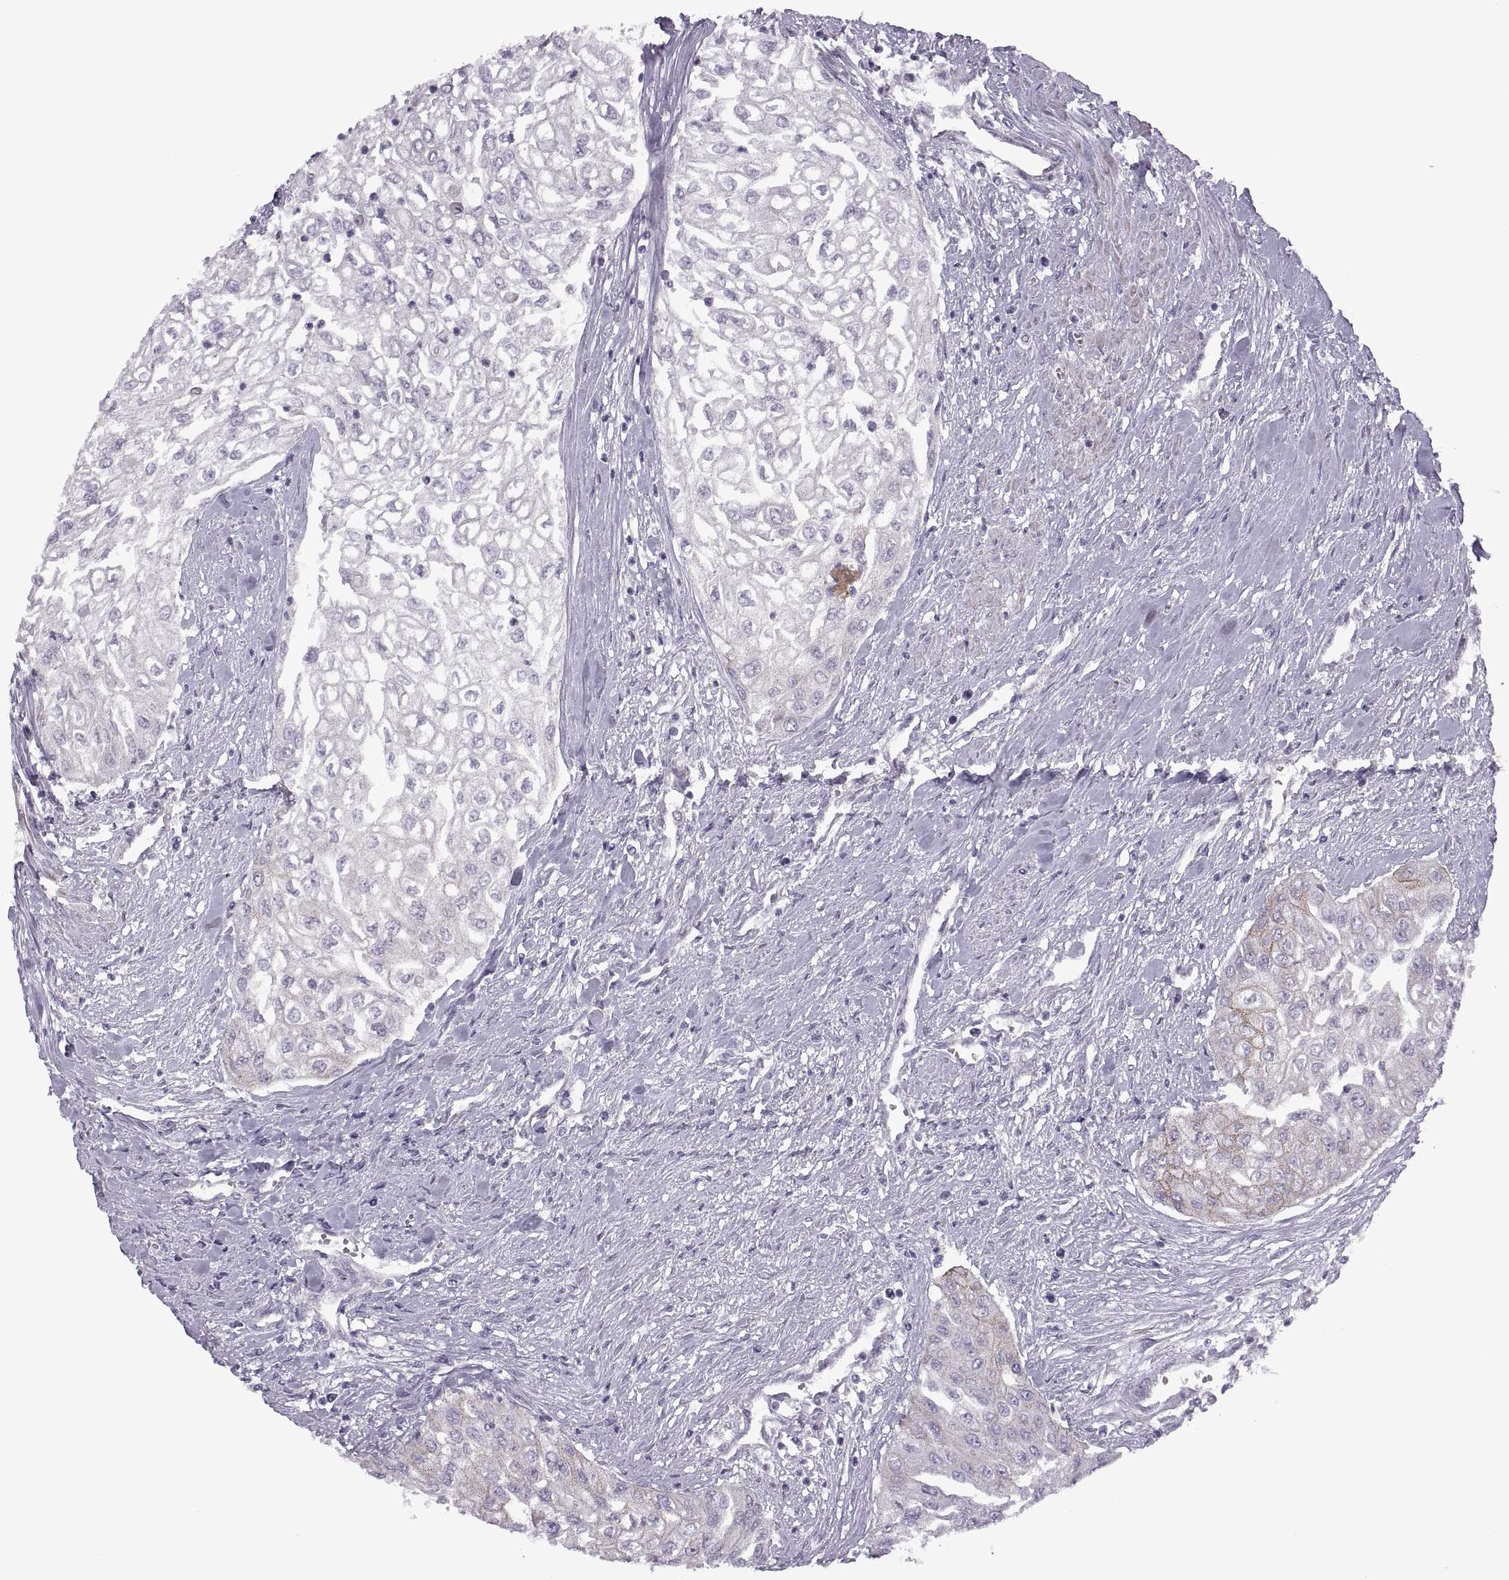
{"staining": {"intensity": "negative", "quantity": "none", "location": "none"}, "tissue": "urothelial cancer", "cell_type": "Tumor cells", "image_type": "cancer", "snomed": [{"axis": "morphology", "description": "Urothelial carcinoma, High grade"}, {"axis": "topography", "description": "Urinary bladder"}], "caption": "An immunohistochemistry micrograph of high-grade urothelial carcinoma is shown. There is no staining in tumor cells of high-grade urothelial carcinoma.", "gene": "RIPK4", "patient": {"sex": "male", "age": 62}}